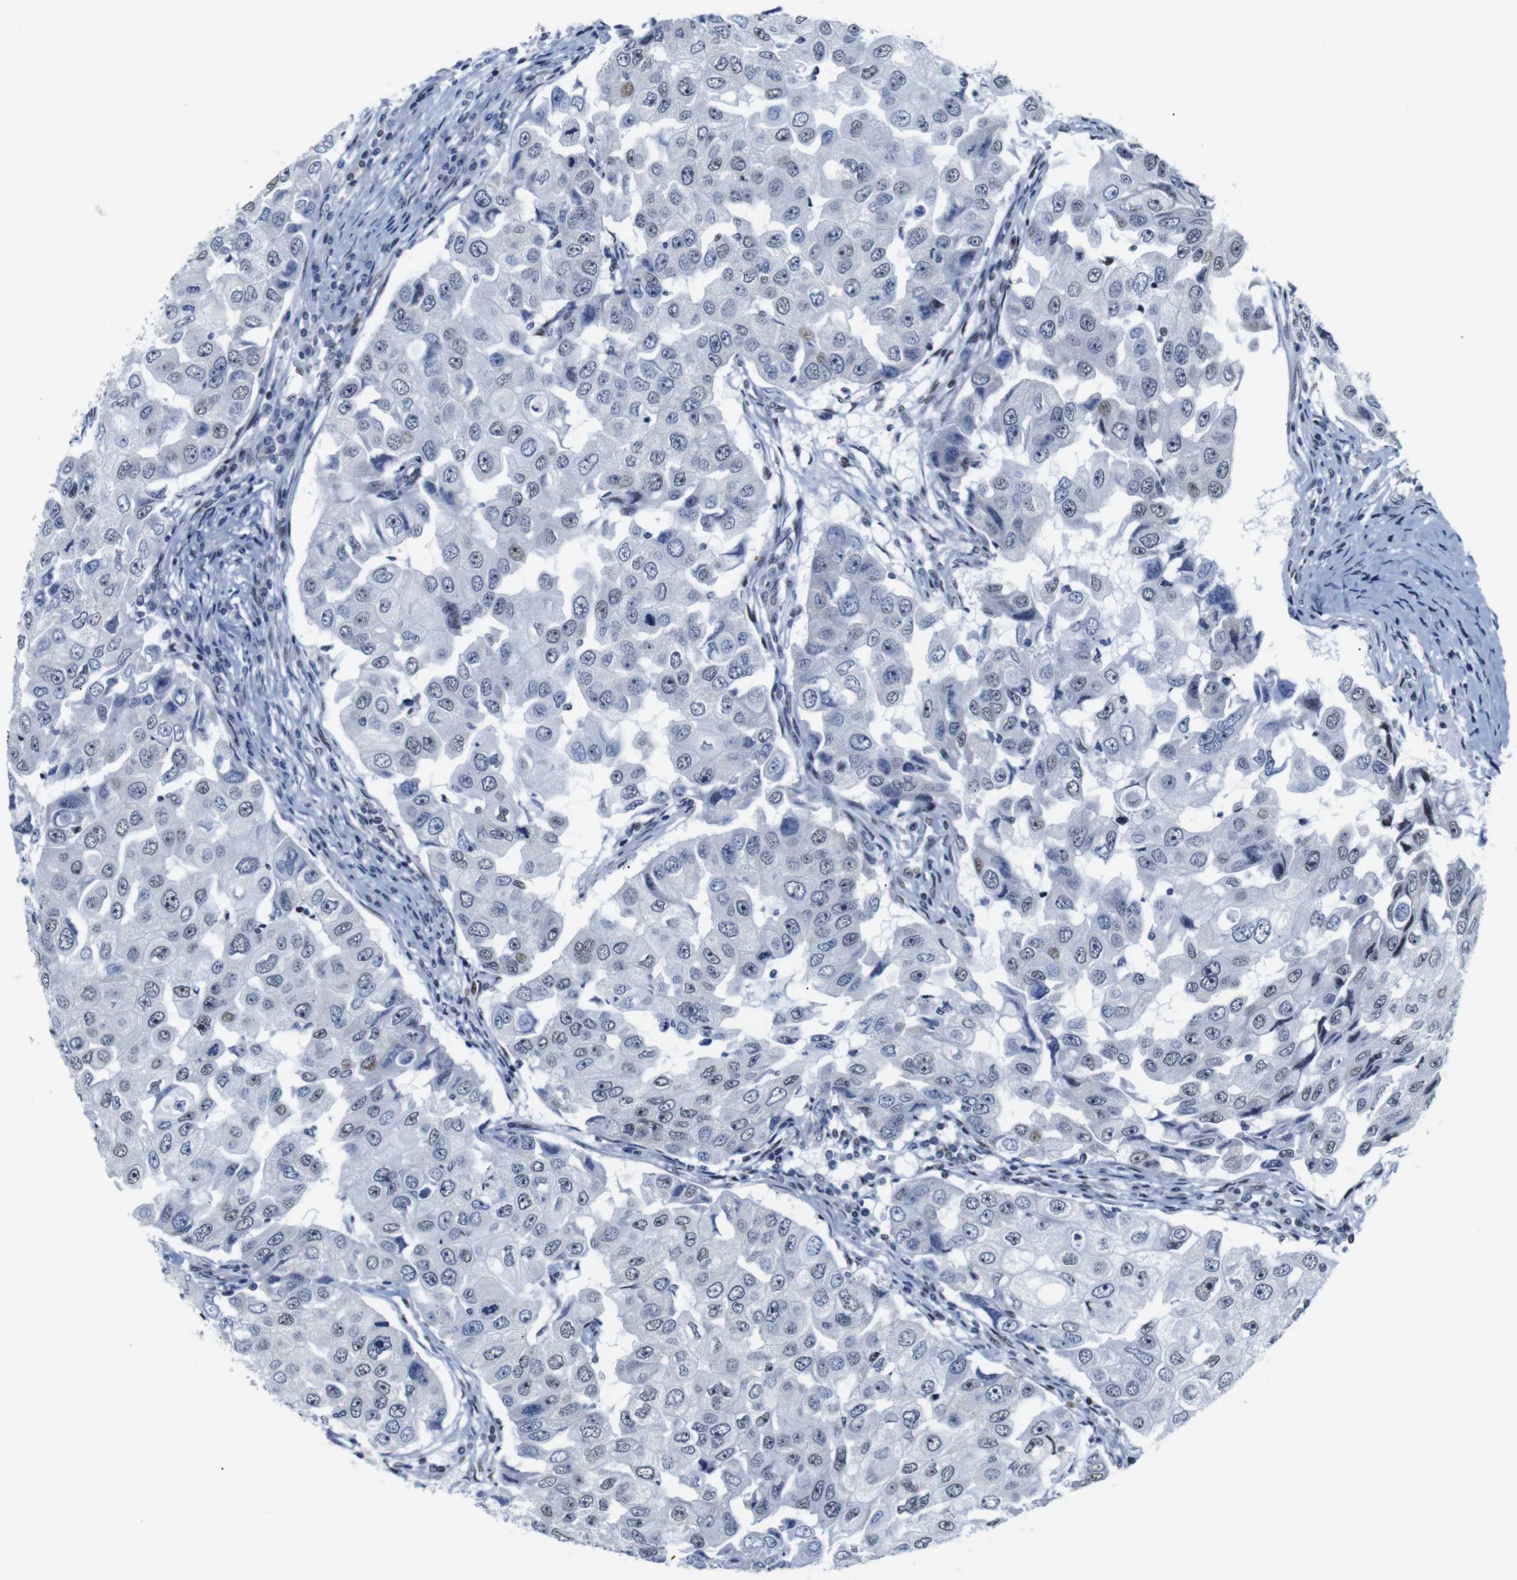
{"staining": {"intensity": "weak", "quantity": "<25%", "location": "nuclear"}, "tissue": "breast cancer", "cell_type": "Tumor cells", "image_type": "cancer", "snomed": [{"axis": "morphology", "description": "Duct carcinoma"}, {"axis": "topography", "description": "Breast"}], "caption": "Tumor cells show no significant positivity in intraductal carcinoma (breast).", "gene": "GATA6", "patient": {"sex": "female", "age": 27}}